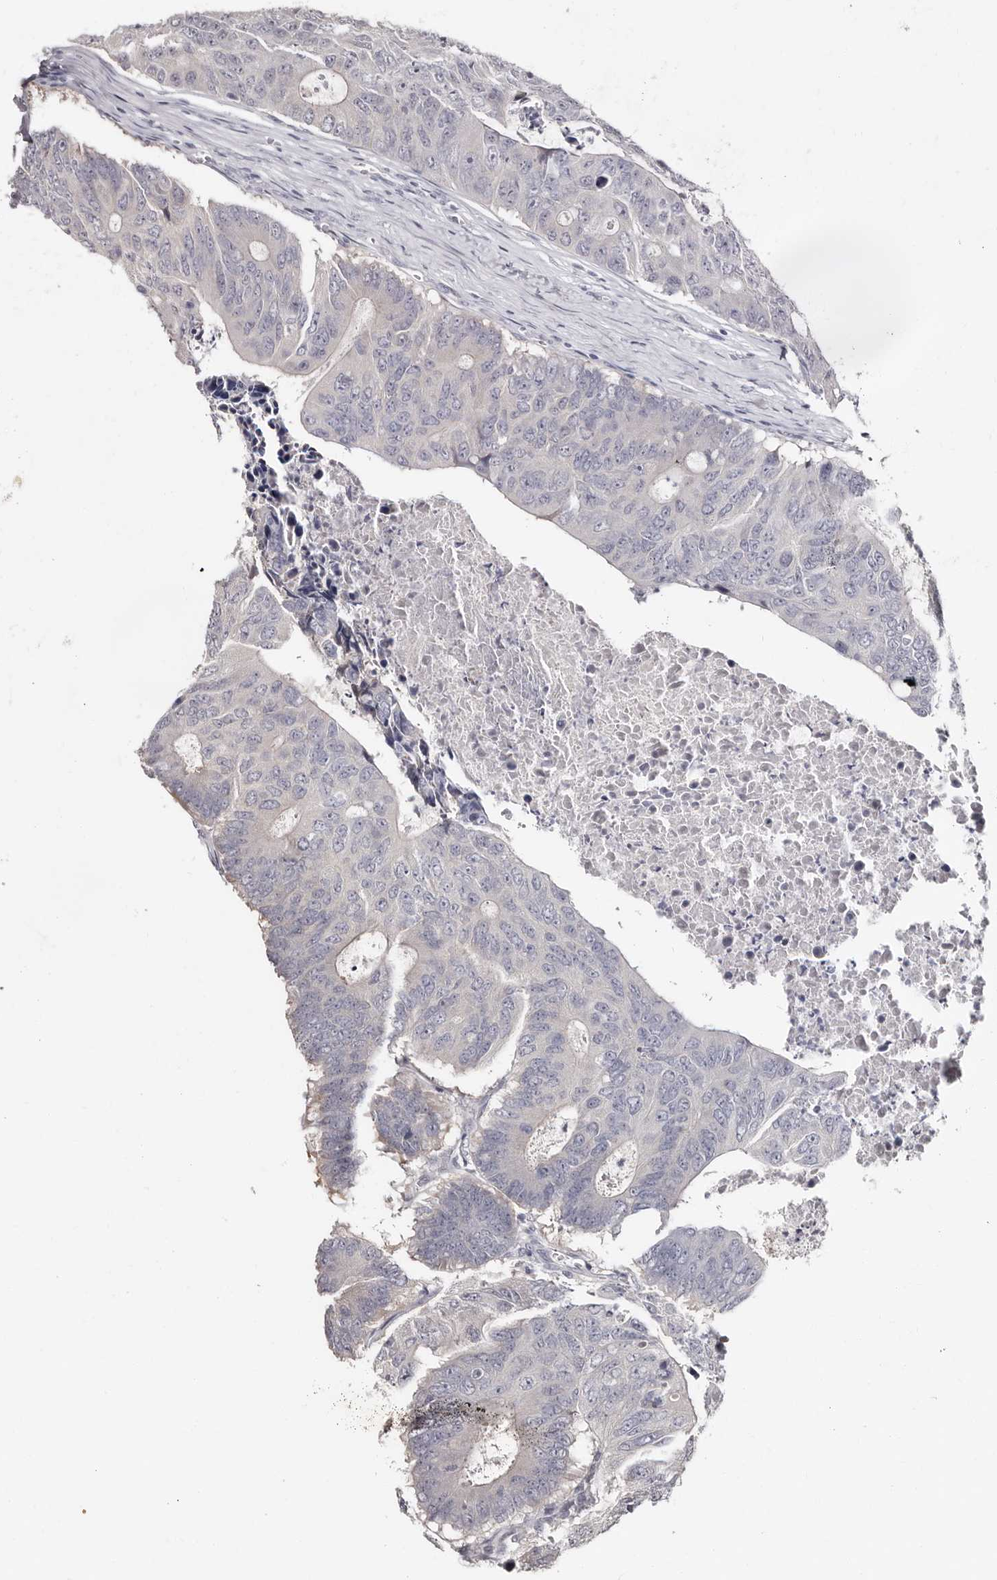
{"staining": {"intensity": "negative", "quantity": "none", "location": "none"}, "tissue": "colorectal cancer", "cell_type": "Tumor cells", "image_type": "cancer", "snomed": [{"axis": "morphology", "description": "Adenocarcinoma, NOS"}, {"axis": "topography", "description": "Colon"}], "caption": "IHC micrograph of colorectal cancer stained for a protein (brown), which shows no expression in tumor cells.", "gene": "PHF20L1", "patient": {"sex": "male", "age": 87}}